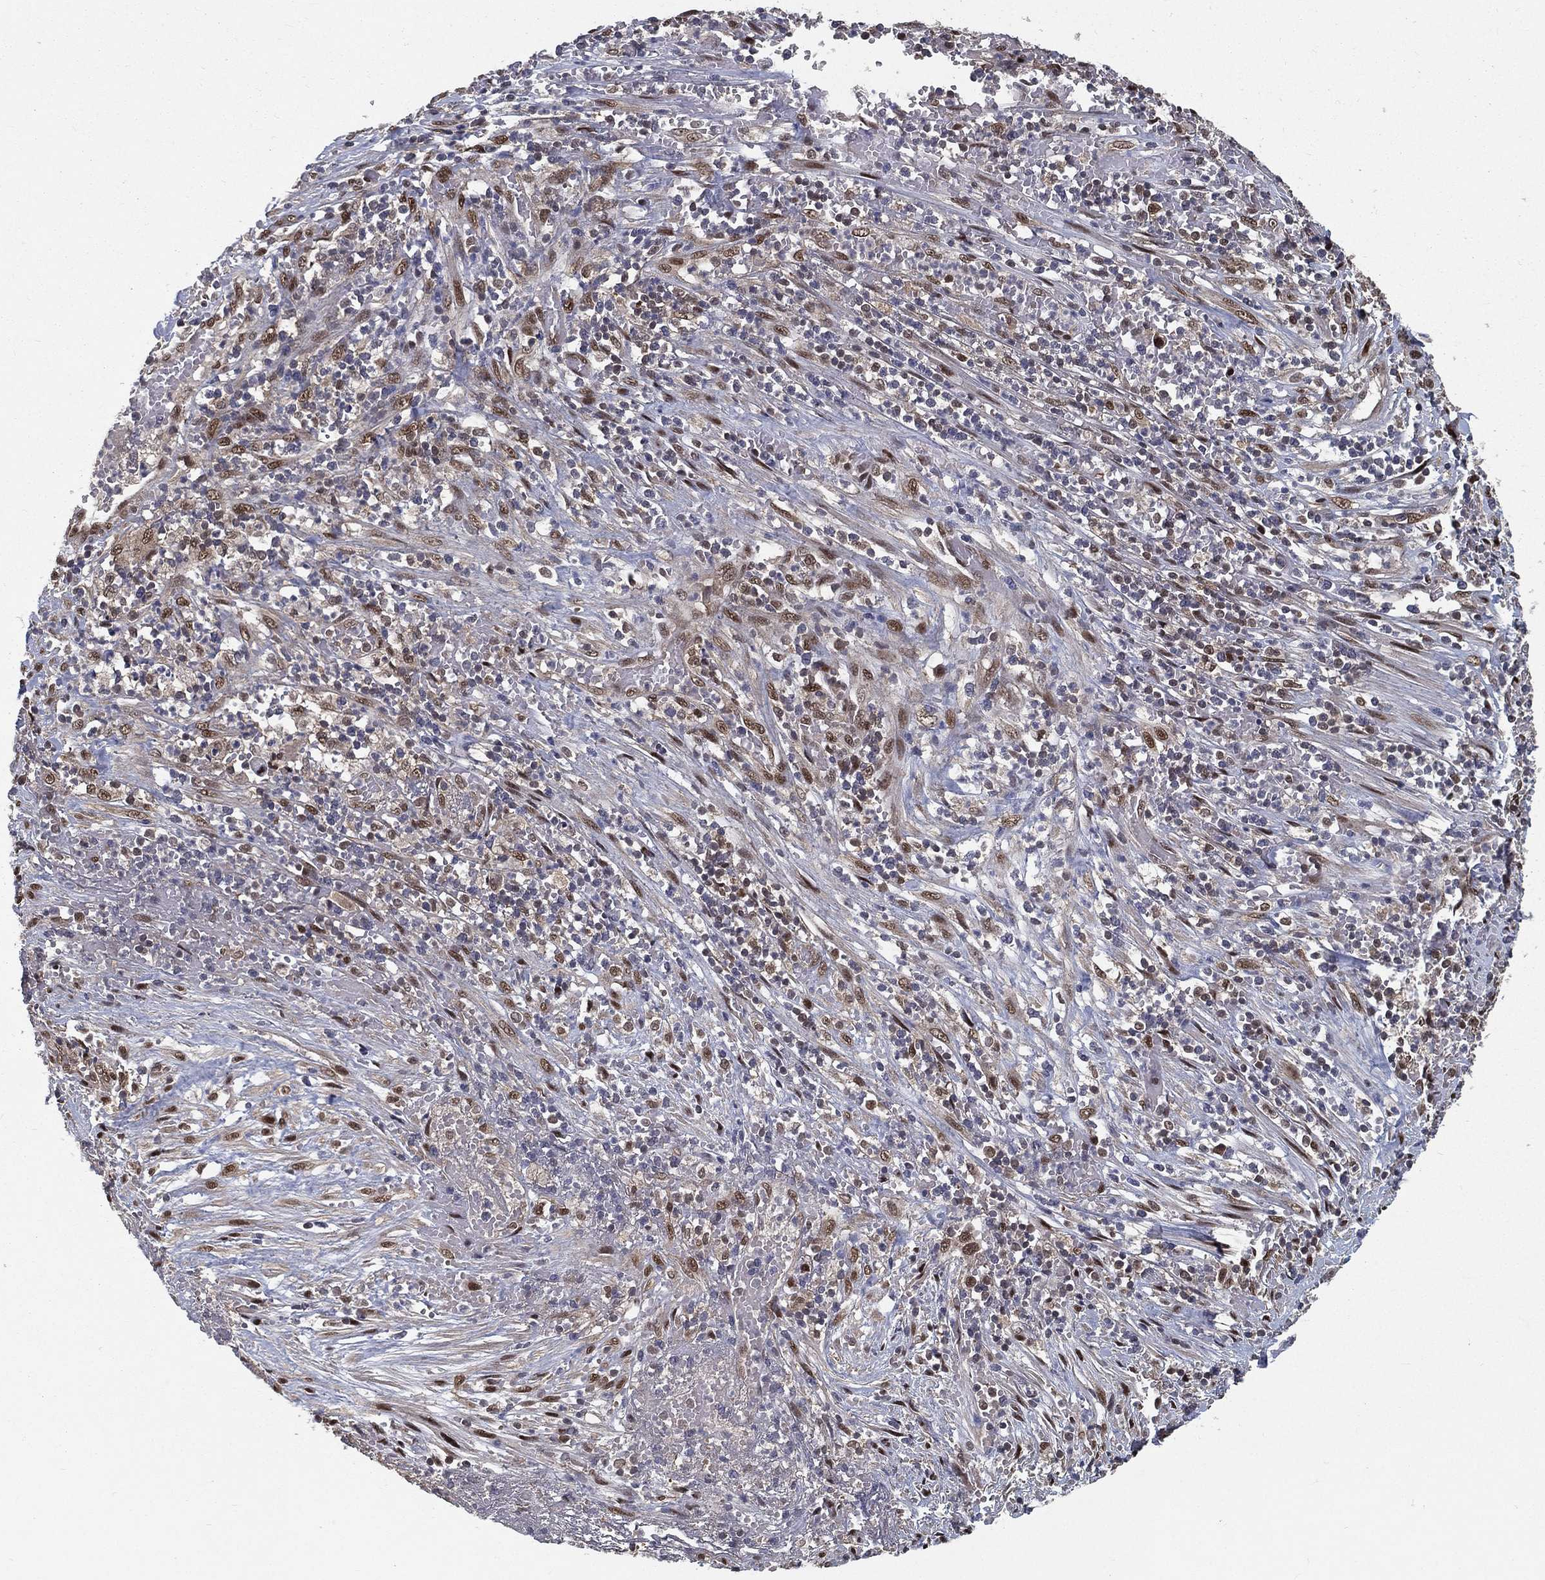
{"staining": {"intensity": "moderate", "quantity": "<25%", "location": "nuclear"}, "tissue": "cervical cancer", "cell_type": "Tumor cells", "image_type": "cancer", "snomed": [{"axis": "morphology", "description": "Squamous cell carcinoma, NOS"}, {"axis": "topography", "description": "Cervix"}], "caption": "Brown immunohistochemical staining in human squamous cell carcinoma (cervical) reveals moderate nuclear expression in approximately <25% of tumor cells.", "gene": "CARM1", "patient": {"sex": "female", "age": 70}}